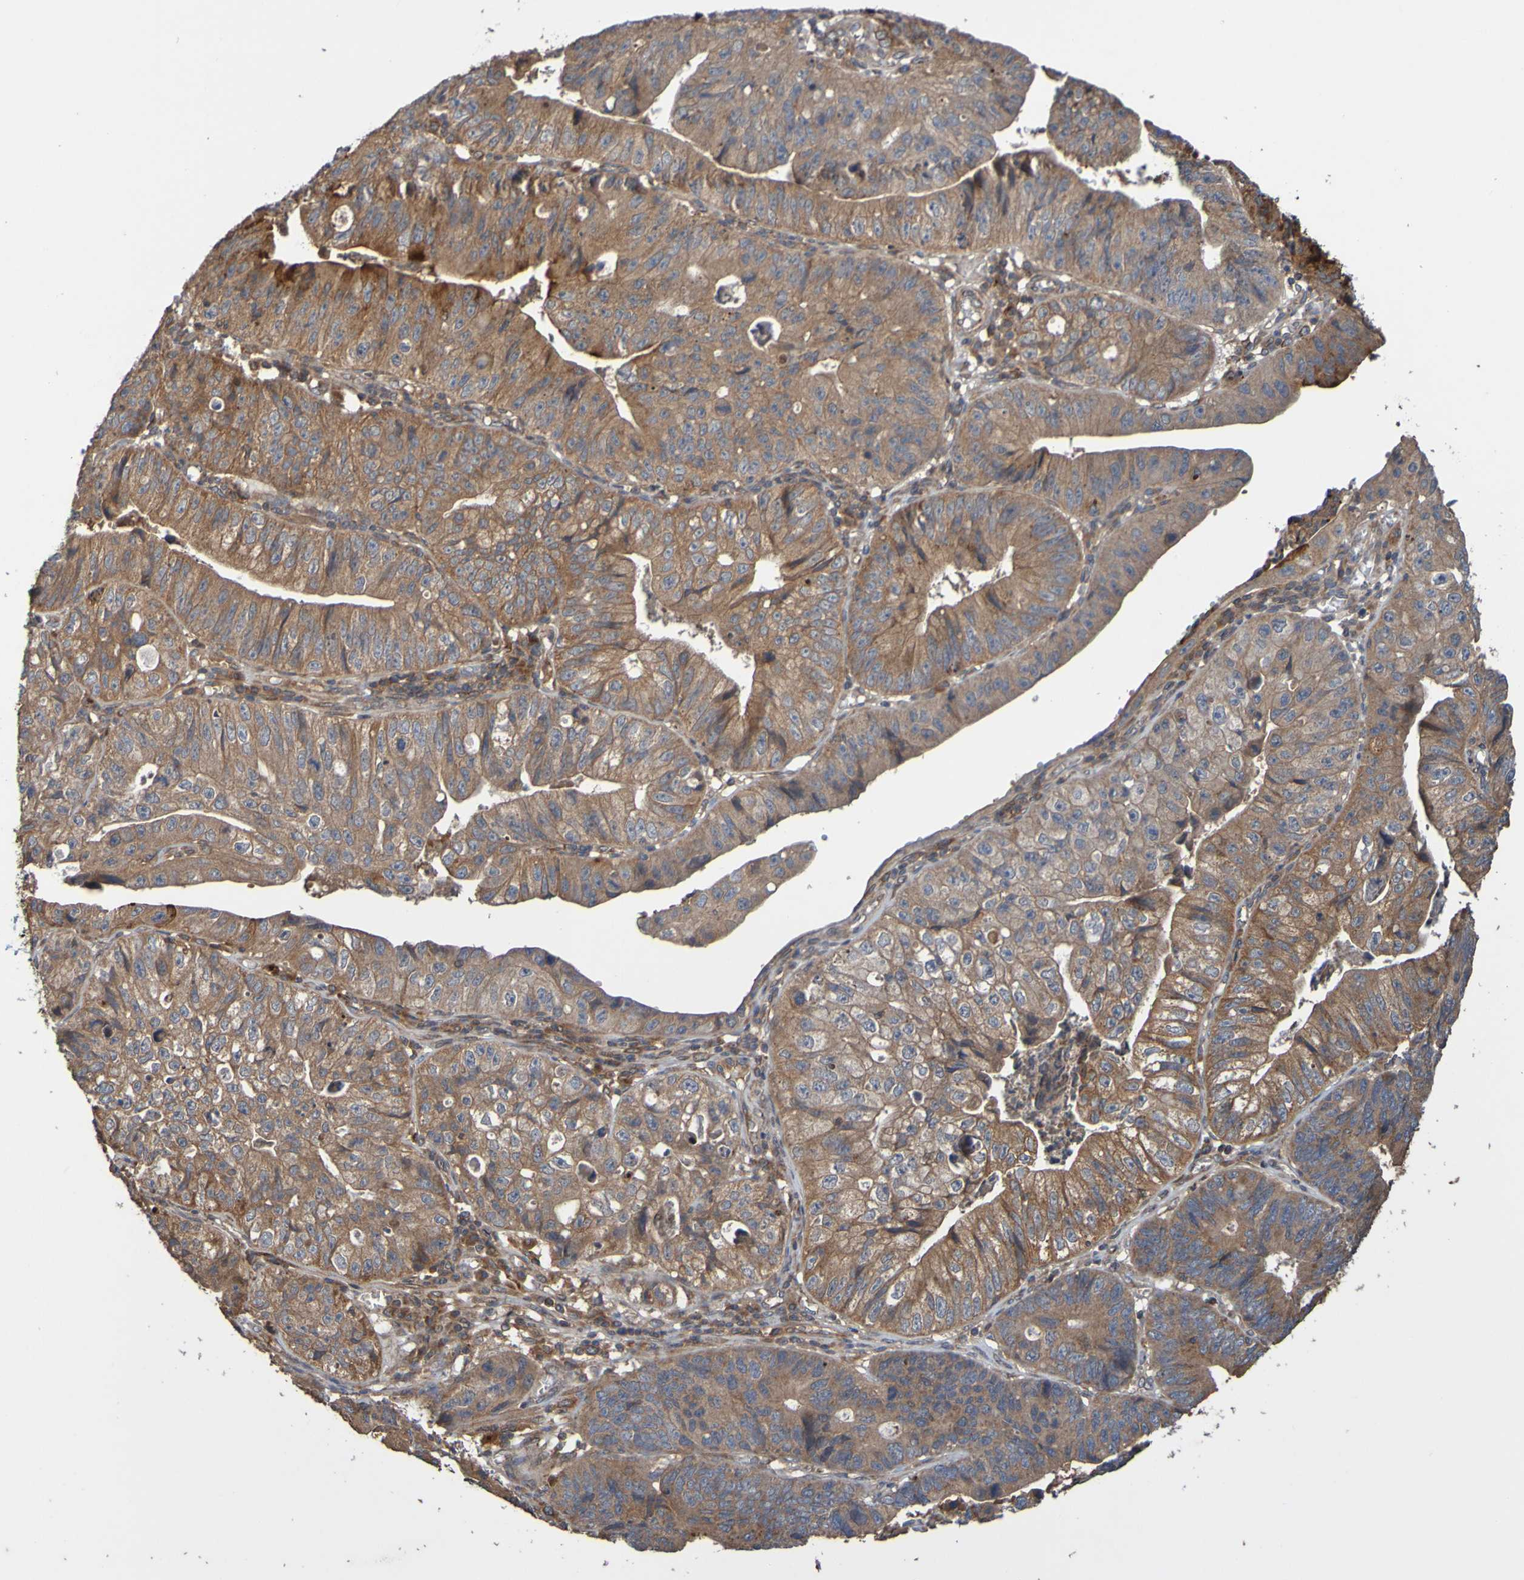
{"staining": {"intensity": "moderate", "quantity": ">75%", "location": "cytoplasmic/membranous"}, "tissue": "stomach cancer", "cell_type": "Tumor cells", "image_type": "cancer", "snomed": [{"axis": "morphology", "description": "Adenocarcinoma, NOS"}, {"axis": "topography", "description": "Stomach"}], "caption": "This micrograph shows stomach adenocarcinoma stained with IHC to label a protein in brown. The cytoplasmic/membranous of tumor cells show moderate positivity for the protein. Nuclei are counter-stained blue.", "gene": "UCN", "patient": {"sex": "male", "age": 59}}